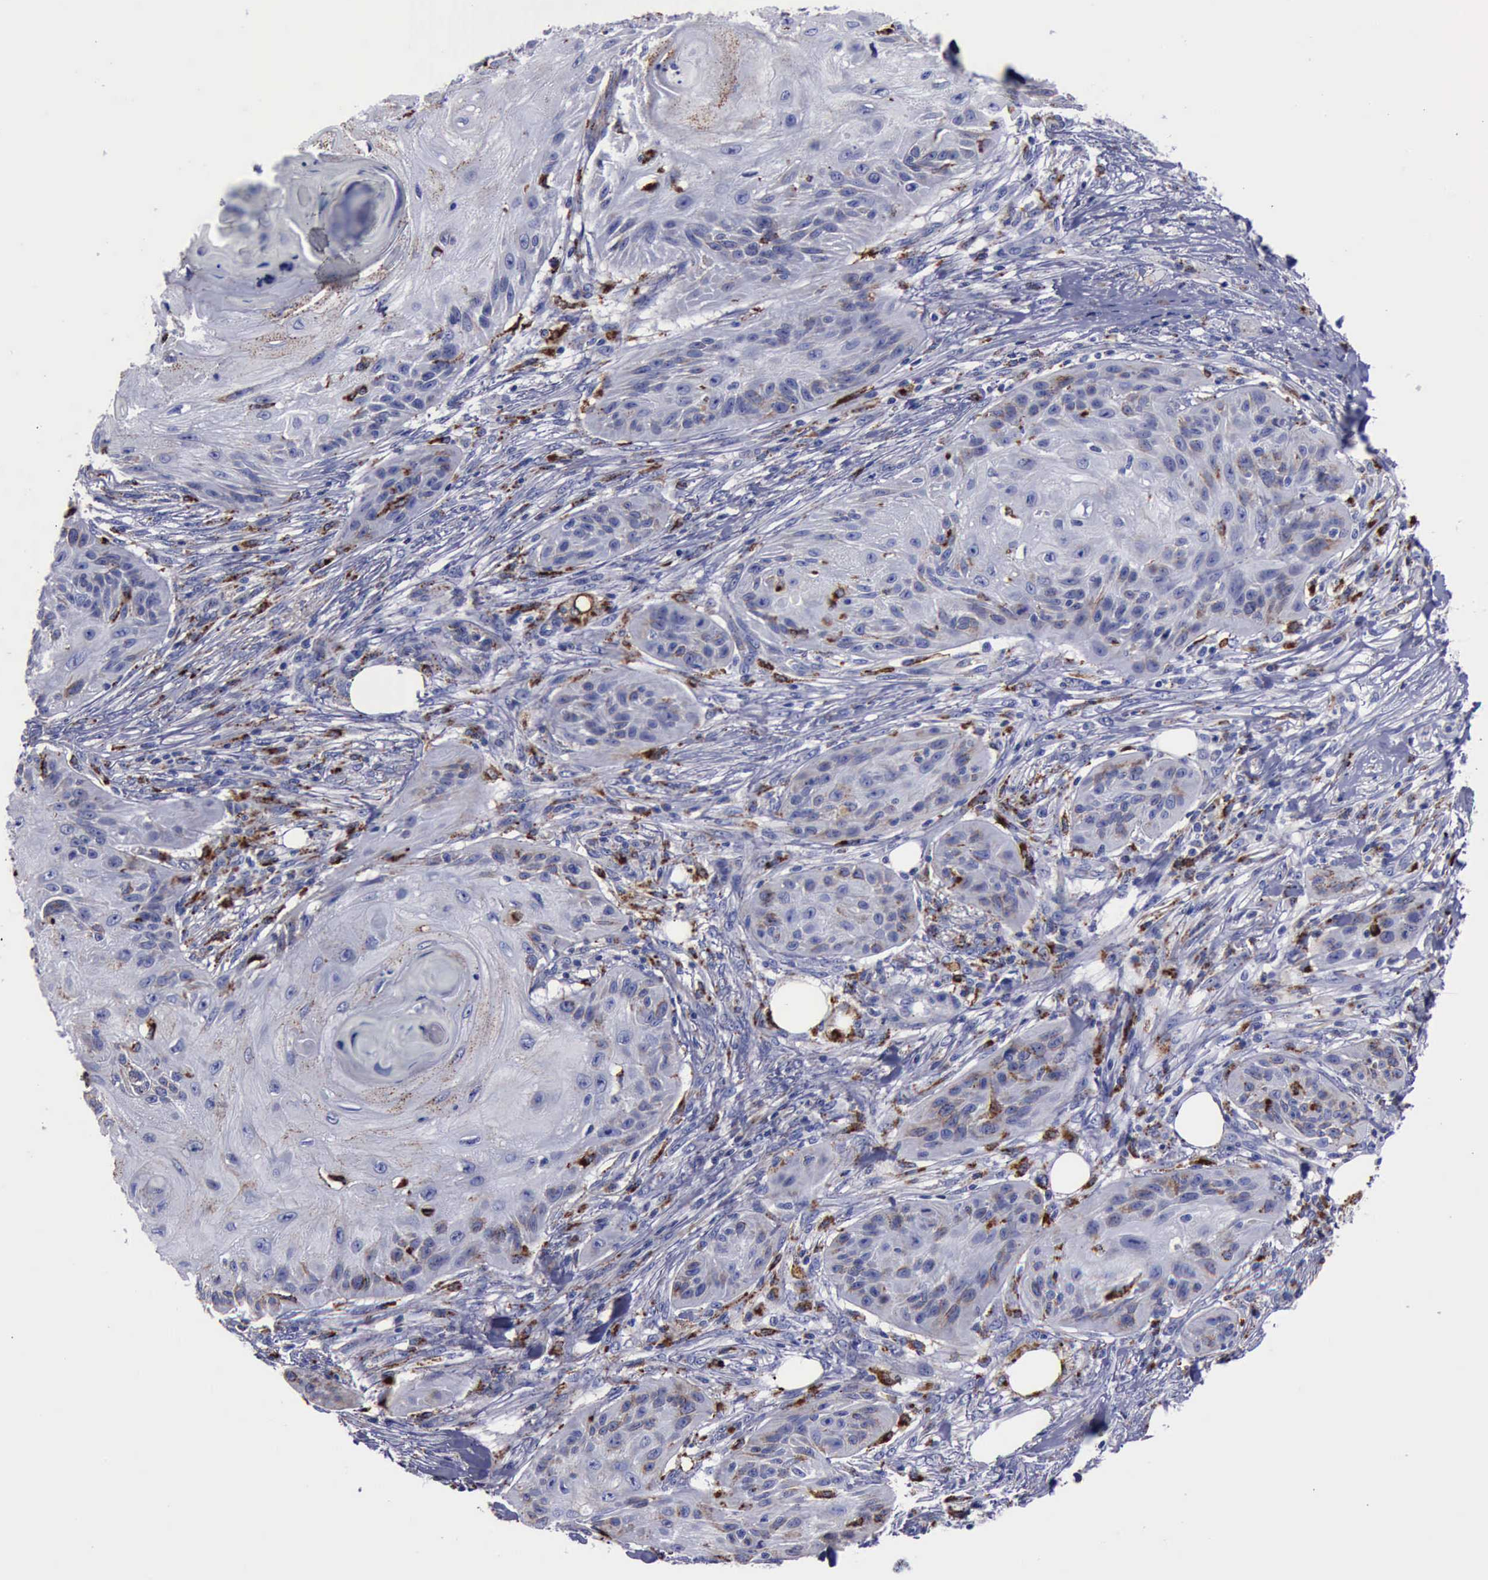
{"staining": {"intensity": "moderate", "quantity": "25%-75%", "location": "cytoplasmic/membranous"}, "tissue": "skin cancer", "cell_type": "Tumor cells", "image_type": "cancer", "snomed": [{"axis": "morphology", "description": "Squamous cell carcinoma, NOS"}, {"axis": "topography", "description": "Skin"}], "caption": "Skin cancer stained for a protein reveals moderate cytoplasmic/membranous positivity in tumor cells. (DAB (3,3'-diaminobenzidine) IHC with brightfield microscopy, high magnification).", "gene": "CTSD", "patient": {"sex": "female", "age": 88}}